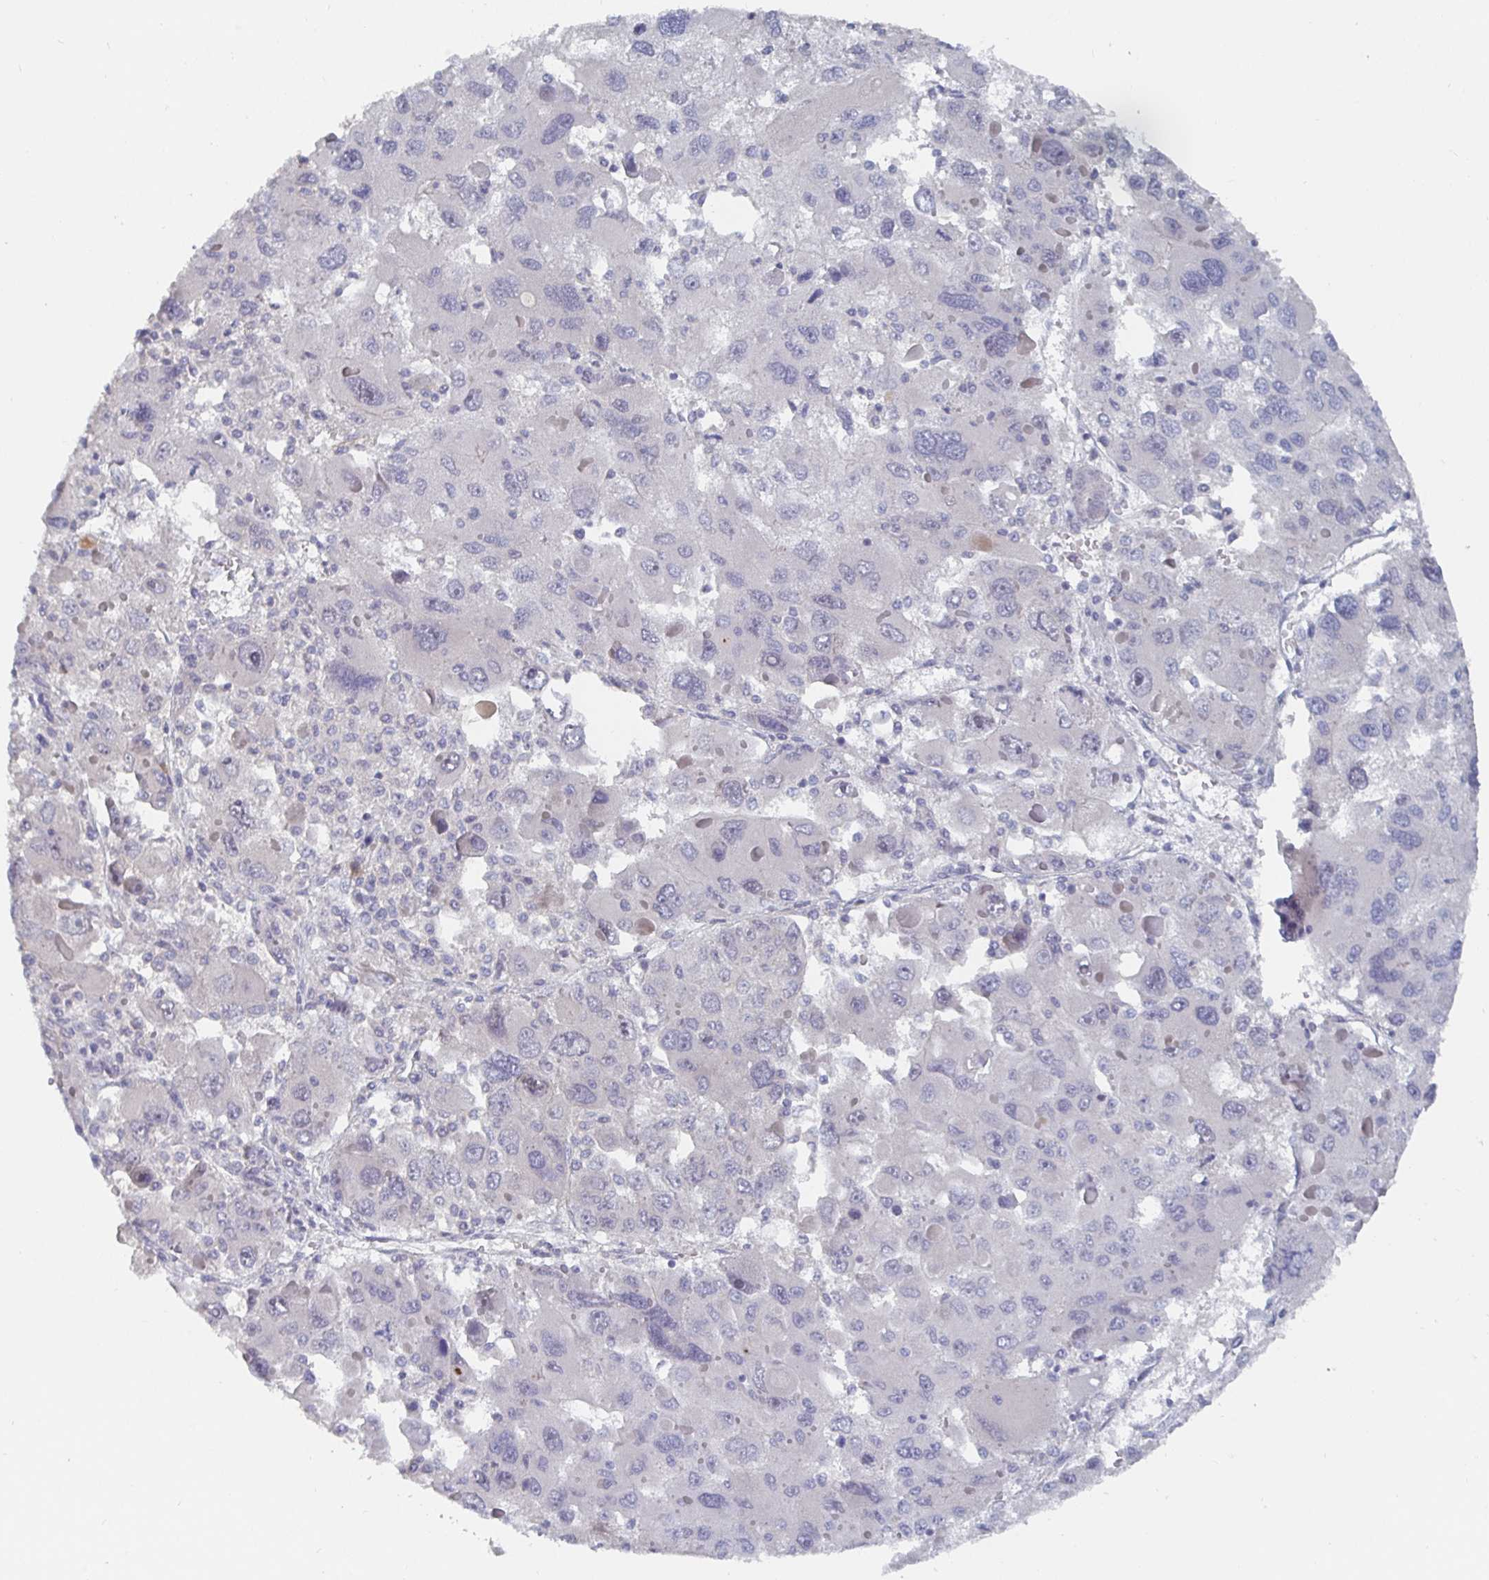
{"staining": {"intensity": "negative", "quantity": "none", "location": "none"}, "tissue": "liver cancer", "cell_type": "Tumor cells", "image_type": "cancer", "snomed": [{"axis": "morphology", "description": "Carcinoma, Hepatocellular, NOS"}, {"axis": "topography", "description": "Liver"}], "caption": "This is an immunohistochemistry image of human liver cancer (hepatocellular carcinoma). There is no expression in tumor cells.", "gene": "MEIS1", "patient": {"sex": "female", "age": 41}}